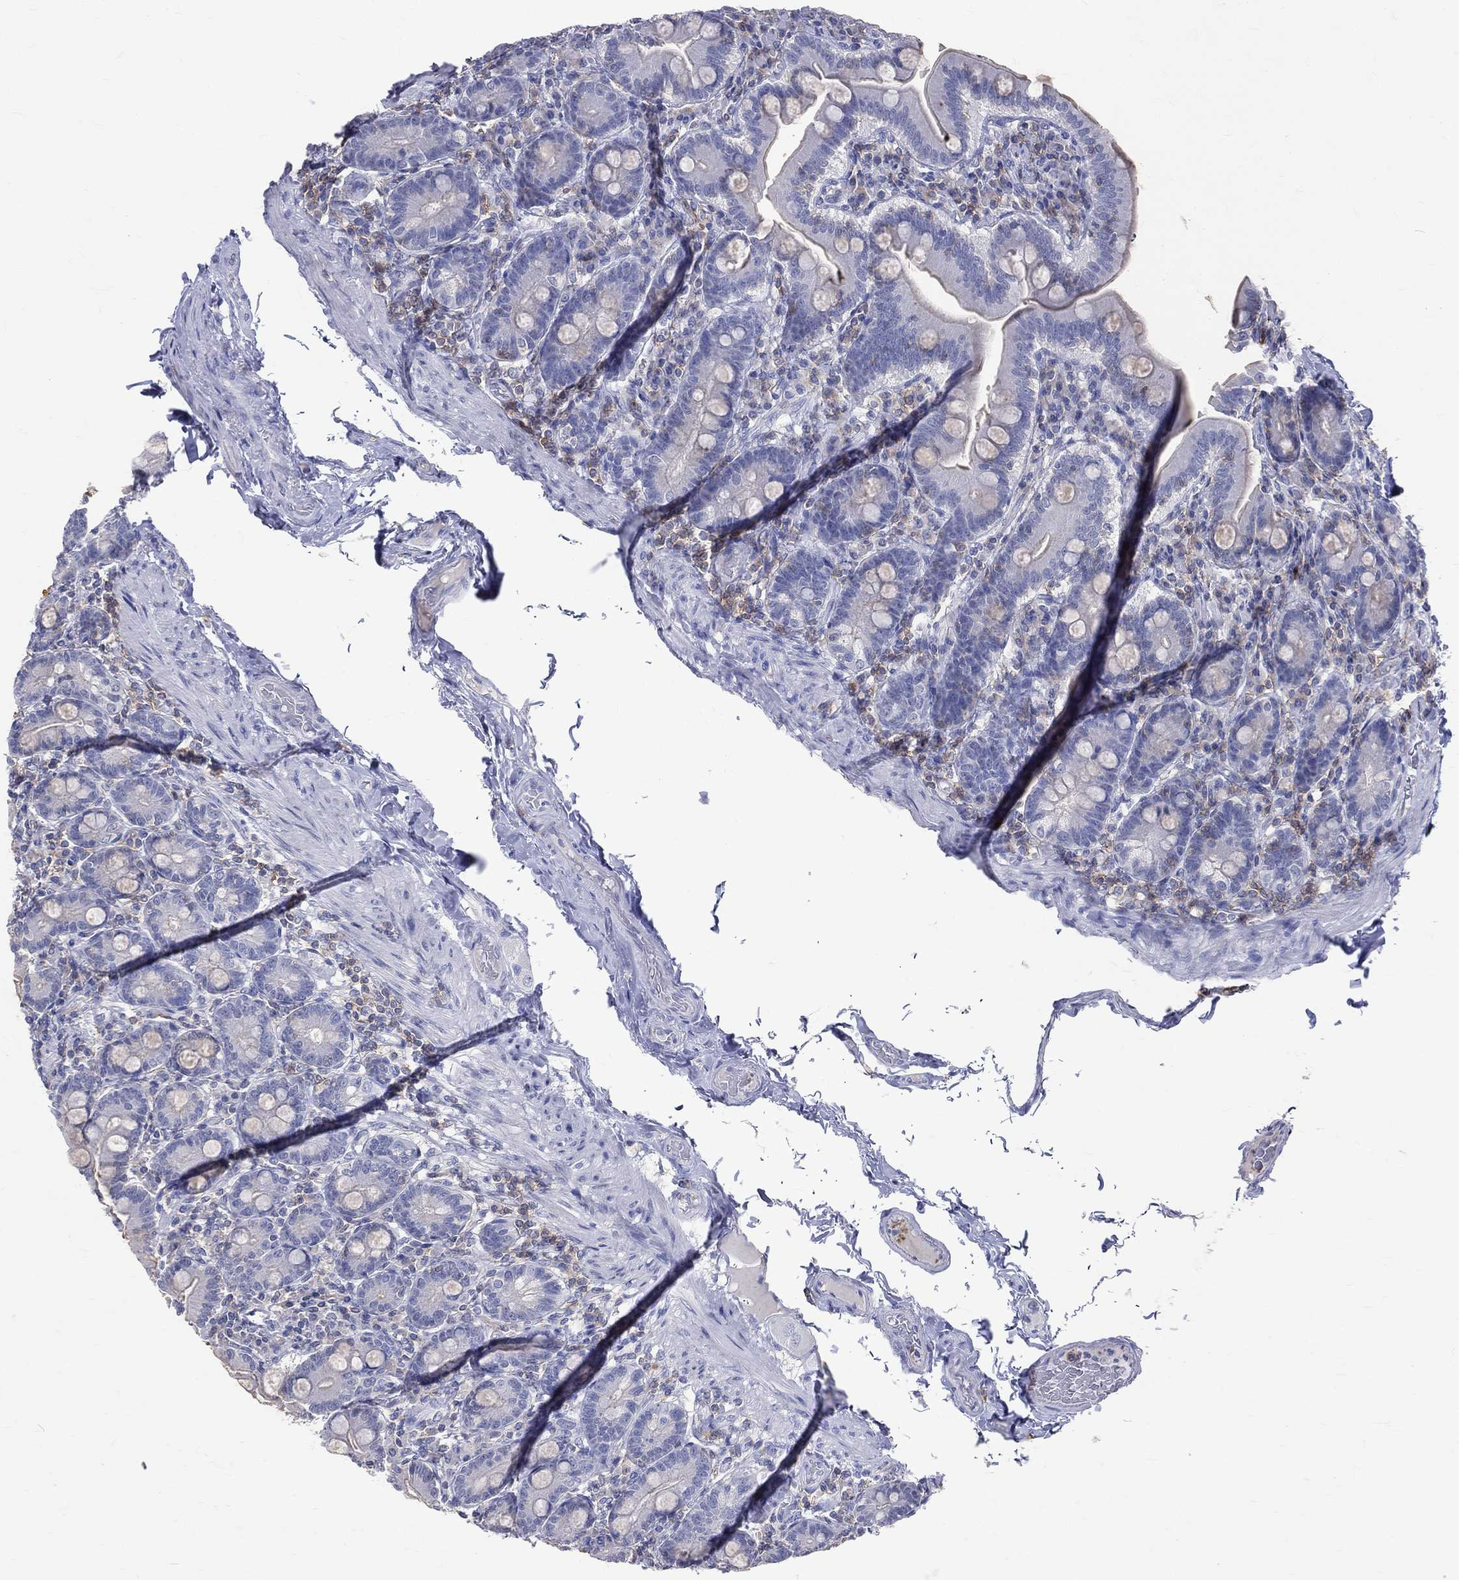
{"staining": {"intensity": "negative", "quantity": "none", "location": "none"}, "tissue": "small intestine", "cell_type": "Glandular cells", "image_type": "normal", "snomed": [{"axis": "morphology", "description": "Normal tissue, NOS"}, {"axis": "topography", "description": "Small intestine"}], "caption": "This photomicrograph is of benign small intestine stained with immunohistochemistry (IHC) to label a protein in brown with the nuclei are counter-stained blue. There is no expression in glandular cells. The staining is performed using DAB brown chromogen with nuclei counter-stained in using hematoxylin.", "gene": "LAT", "patient": {"sex": "male", "age": 66}}